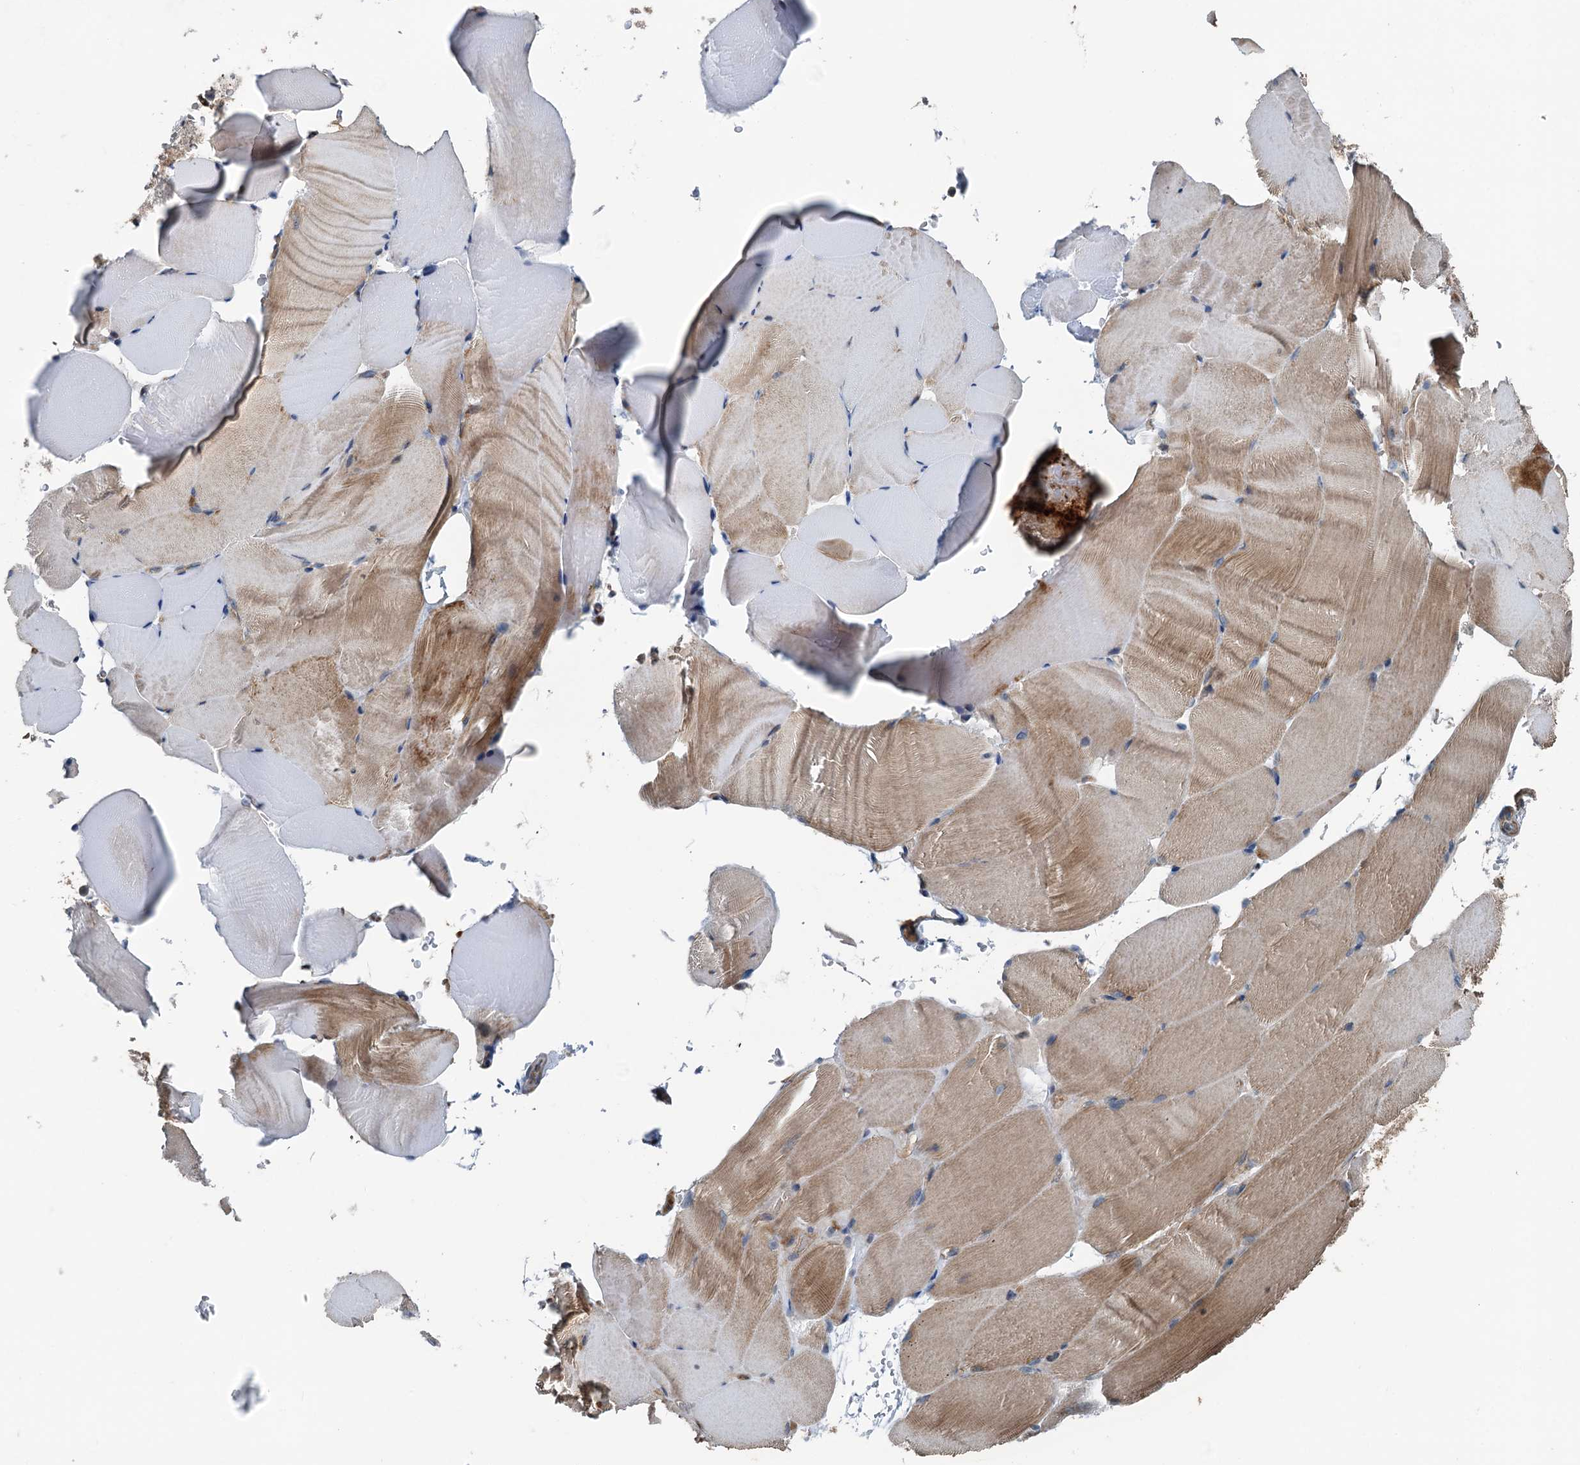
{"staining": {"intensity": "moderate", "quantity": "<25%", "location": "cytoplasmic/membranous"}, "tissue": "skeletal muscle", "cell_type": "Myocytes", "image_type": "normal", "snomed": [{"axis": "morphology", "description": "Normal tissue, NOS"}, {"axis": "topography", "description": "Skeletal muscle"}, {"axis": "topography", "description": "Parathyroid gland"}], "caption": "Immunohistochemistry (IHC) image of unremarkable skeletal muscle: human skeletal muscle stained using IHC shows low levels of moderate protein expression localized specifically in the cytoplasmic/membranous of myocytes, appearing as a cytoplasmic/membranous brown color.", "gene": "TEDC1", "patient": {"sex": "female", "age": 37}}